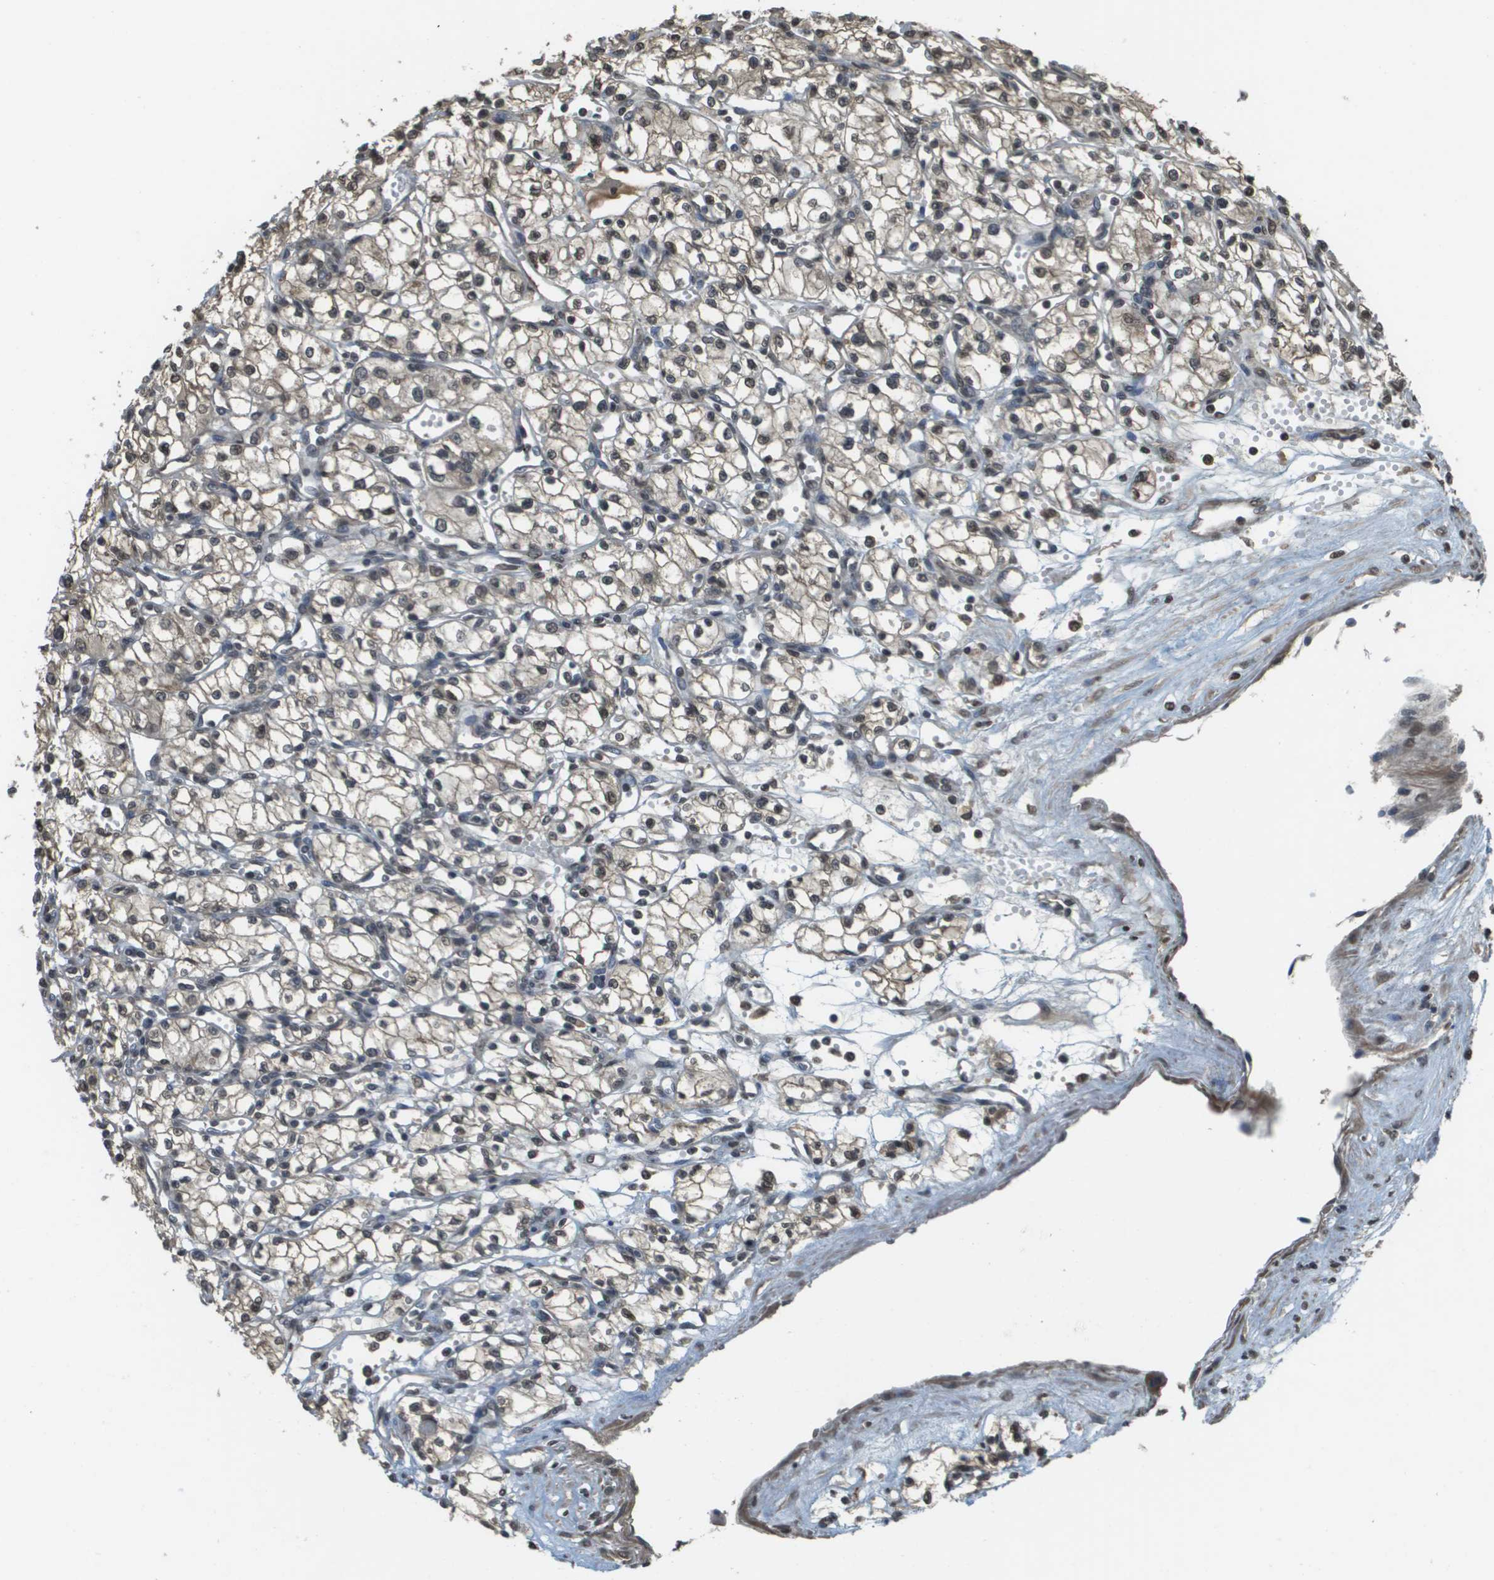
{"staining": {"intensity": "weak", "quantity": "25%-75%", "location": "cytoplasmic/membranous"}, "tissue": "renal cancer", "cell_type": "Tumor cells", "image_type": "cancer", "snomed": [{"axis": "morphology", "description": "Normal tissue, NOS"}, {"axis": "morphology", "description": "Adenocarcinoma, NOS"}, {"axis": "topography", "description": "Kidney"}], "caption": "Immunohistochemistry photomicrograph of neoplastic tissue: human adenocarcinoma (renal) stained using immunohistochemistry (IHC) reveals low levels of weak protein expression localized specifically in the cytoplasmic/membranous of tumor cells, appearing as a cytoplasmic/membranous brown color.", "gene": "NDRG2", "patient": {"sex": "male", "age": 59}}